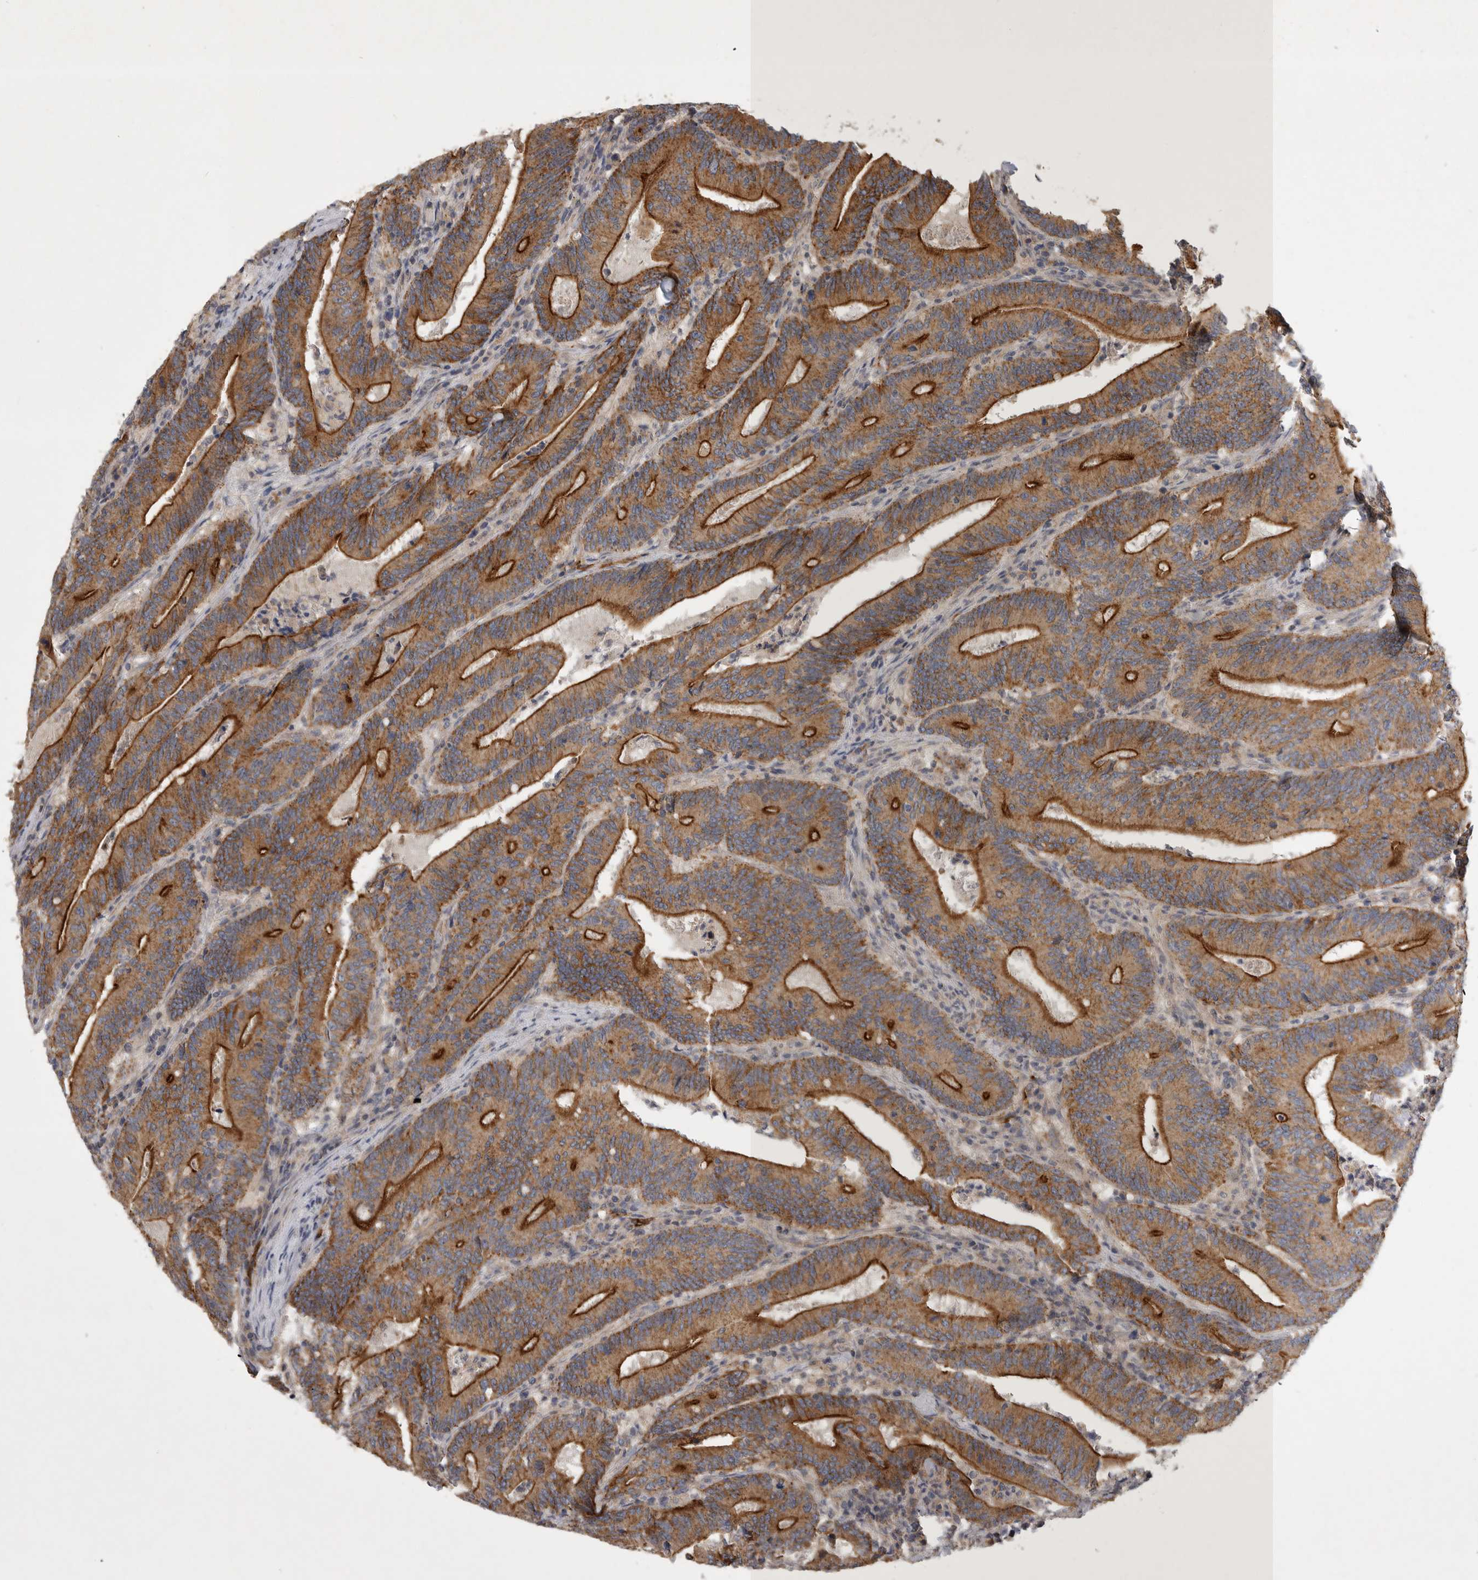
{"staining": {"intensity": "moderate", "quantity": ">75%", "location": "cytoplasmic/membranous"}, "tissue": "colorectal cancer", "cell_type": "Tumor cells", "image_type": "cancer", "snomed": [{"axis": "morphology", "description": "Adenocarcinoma, NOS"}, {"axis": "topography", "description": "Colon"}], "caption": "IHC of colorectal cancer (adenocarcinoma) displays medium levels of moderate cytoplasmic/membranous staining in approximately >75% of tumor cells.", "gene": "MLPH", "patient": {"sex": "female", "age": 66}}